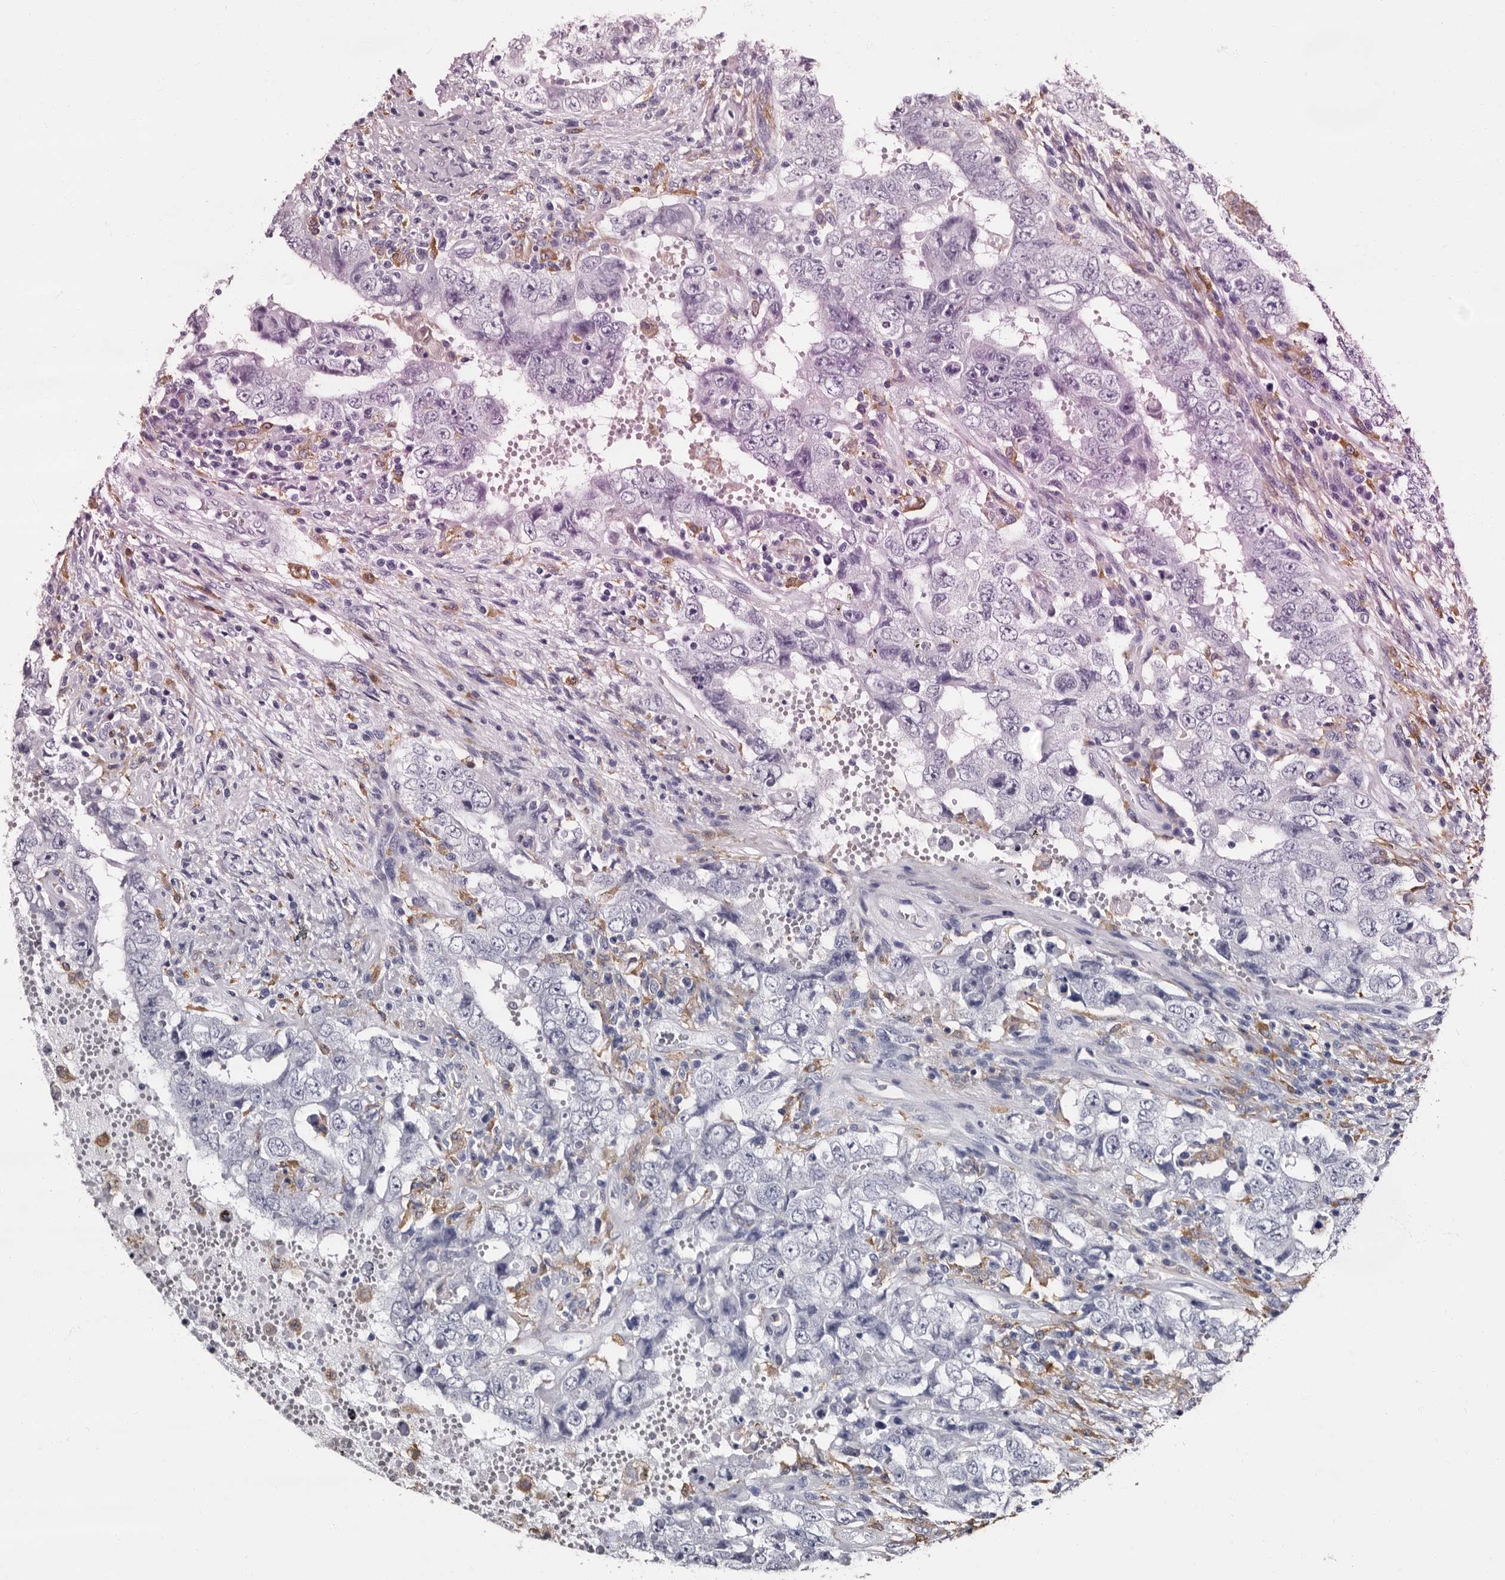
{"staining": {"intensity": "negative", "quantity": "none", "location": "none"}, "tissue": "testis cancer", "cell_type": "Tumor cells", "image_type": "cancer", "snomed": [{"axis": "morphology", "description": "Carcinoma, Embryonal, NOS"}, {"axis": "topography", "description": "Testis"}], "caption": "DAB (3,3'-diaminobenzidine) immunohistochemical staining of testis embryonal carcinoma displays no significant positivity in tumor cells.", "gene": "EPB41L3", "patient": {"sex": "male", "age": 26}}